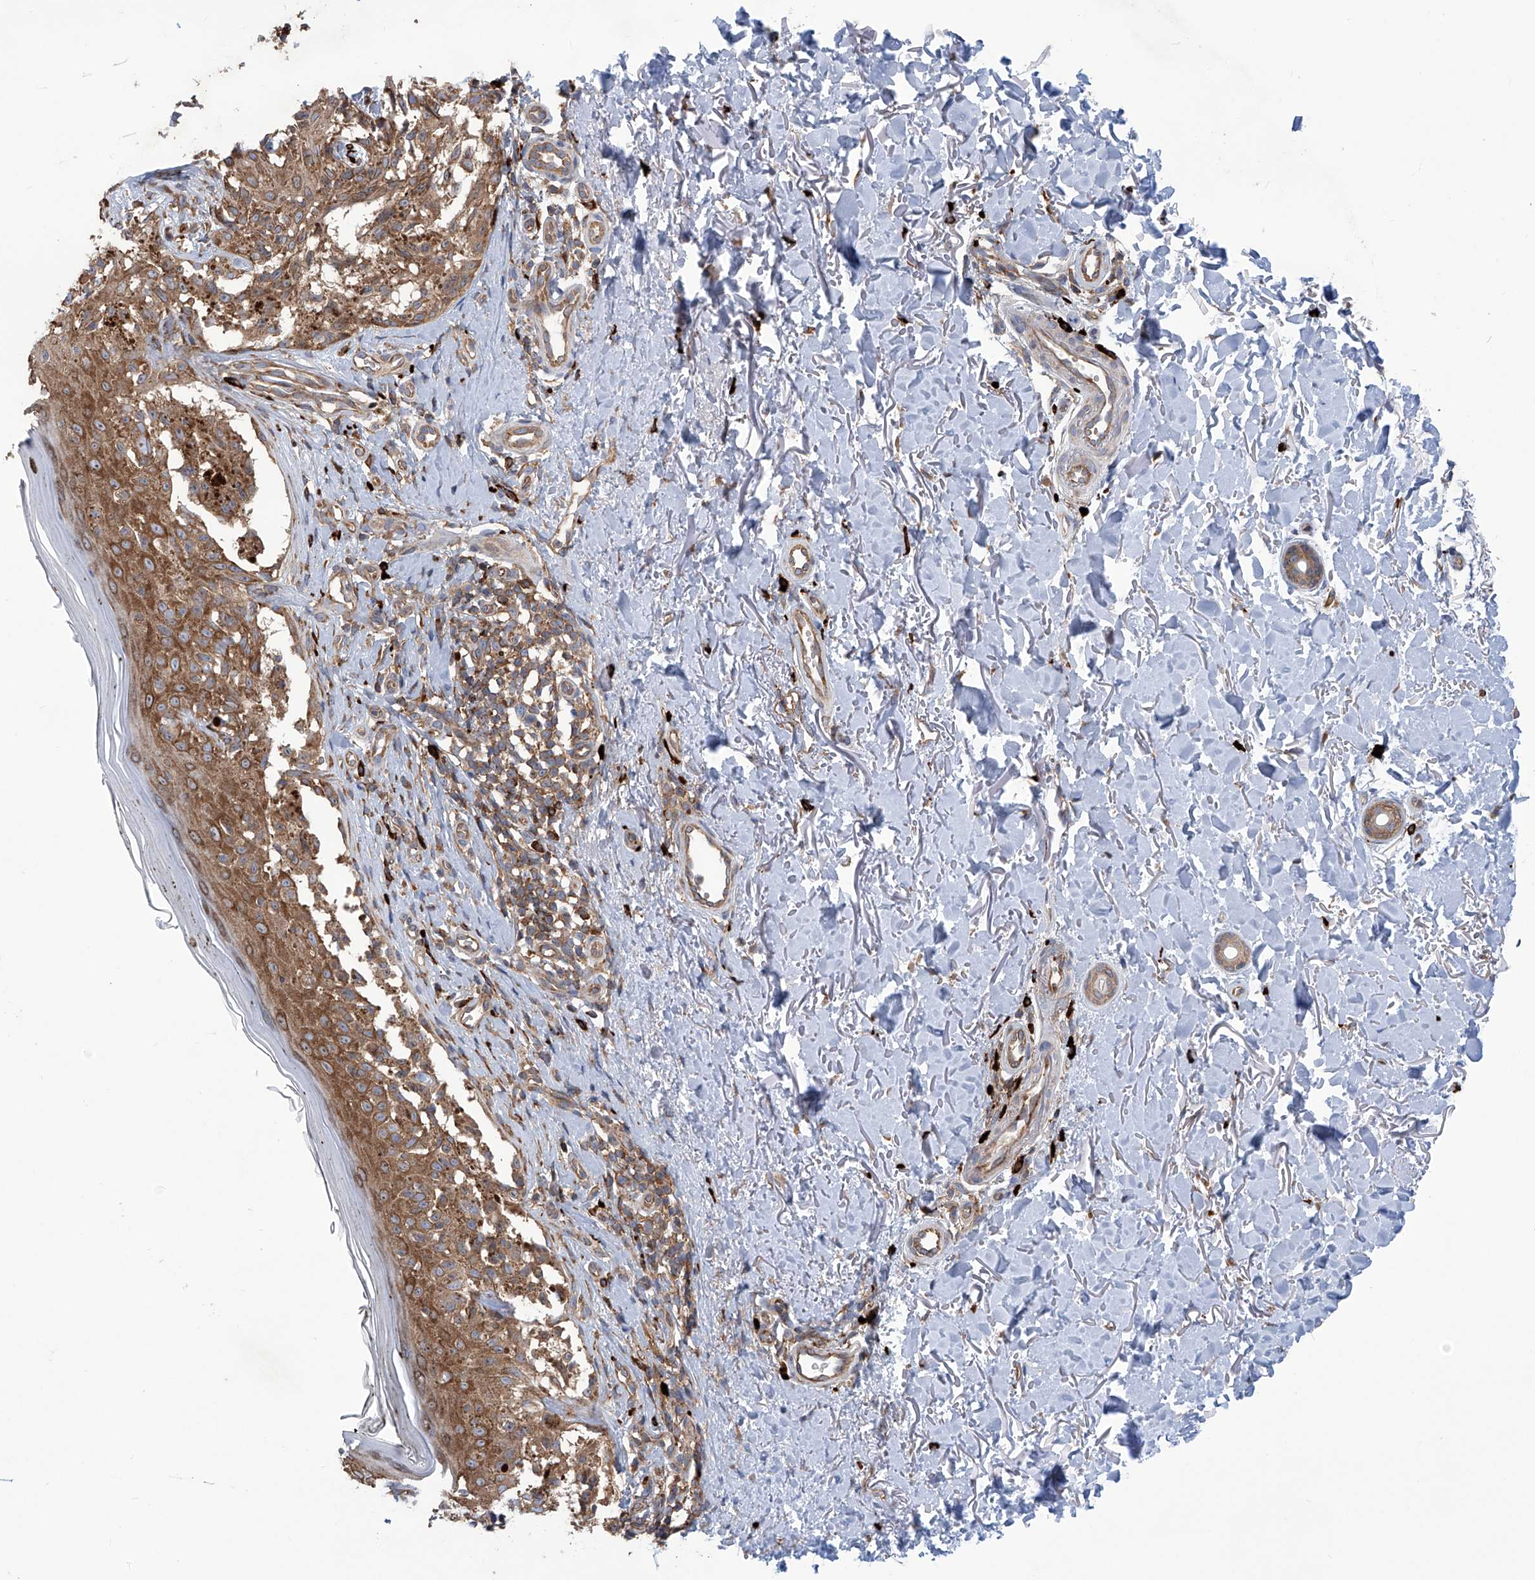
{"staining": {"intensity": "moderate", "quantity": ">75%", "location": "cytoplasmic/membranous"}, "tissue": "melanoma", "cell_type": "Tumor cells", "image_type": "cancer", "snomed": [{"axis": "morphology", "description": "Malignant melanoma, NOS"}, {"axis": "topography", "description": "Skin"}], "caption": "Moderate cytoplasmic/membranous expression for a protein is appreciated in about >75% of tumor cells of melanoma using IHC.", "gene": "SENP2", "patient": {"sex": "female", "age": 50}}